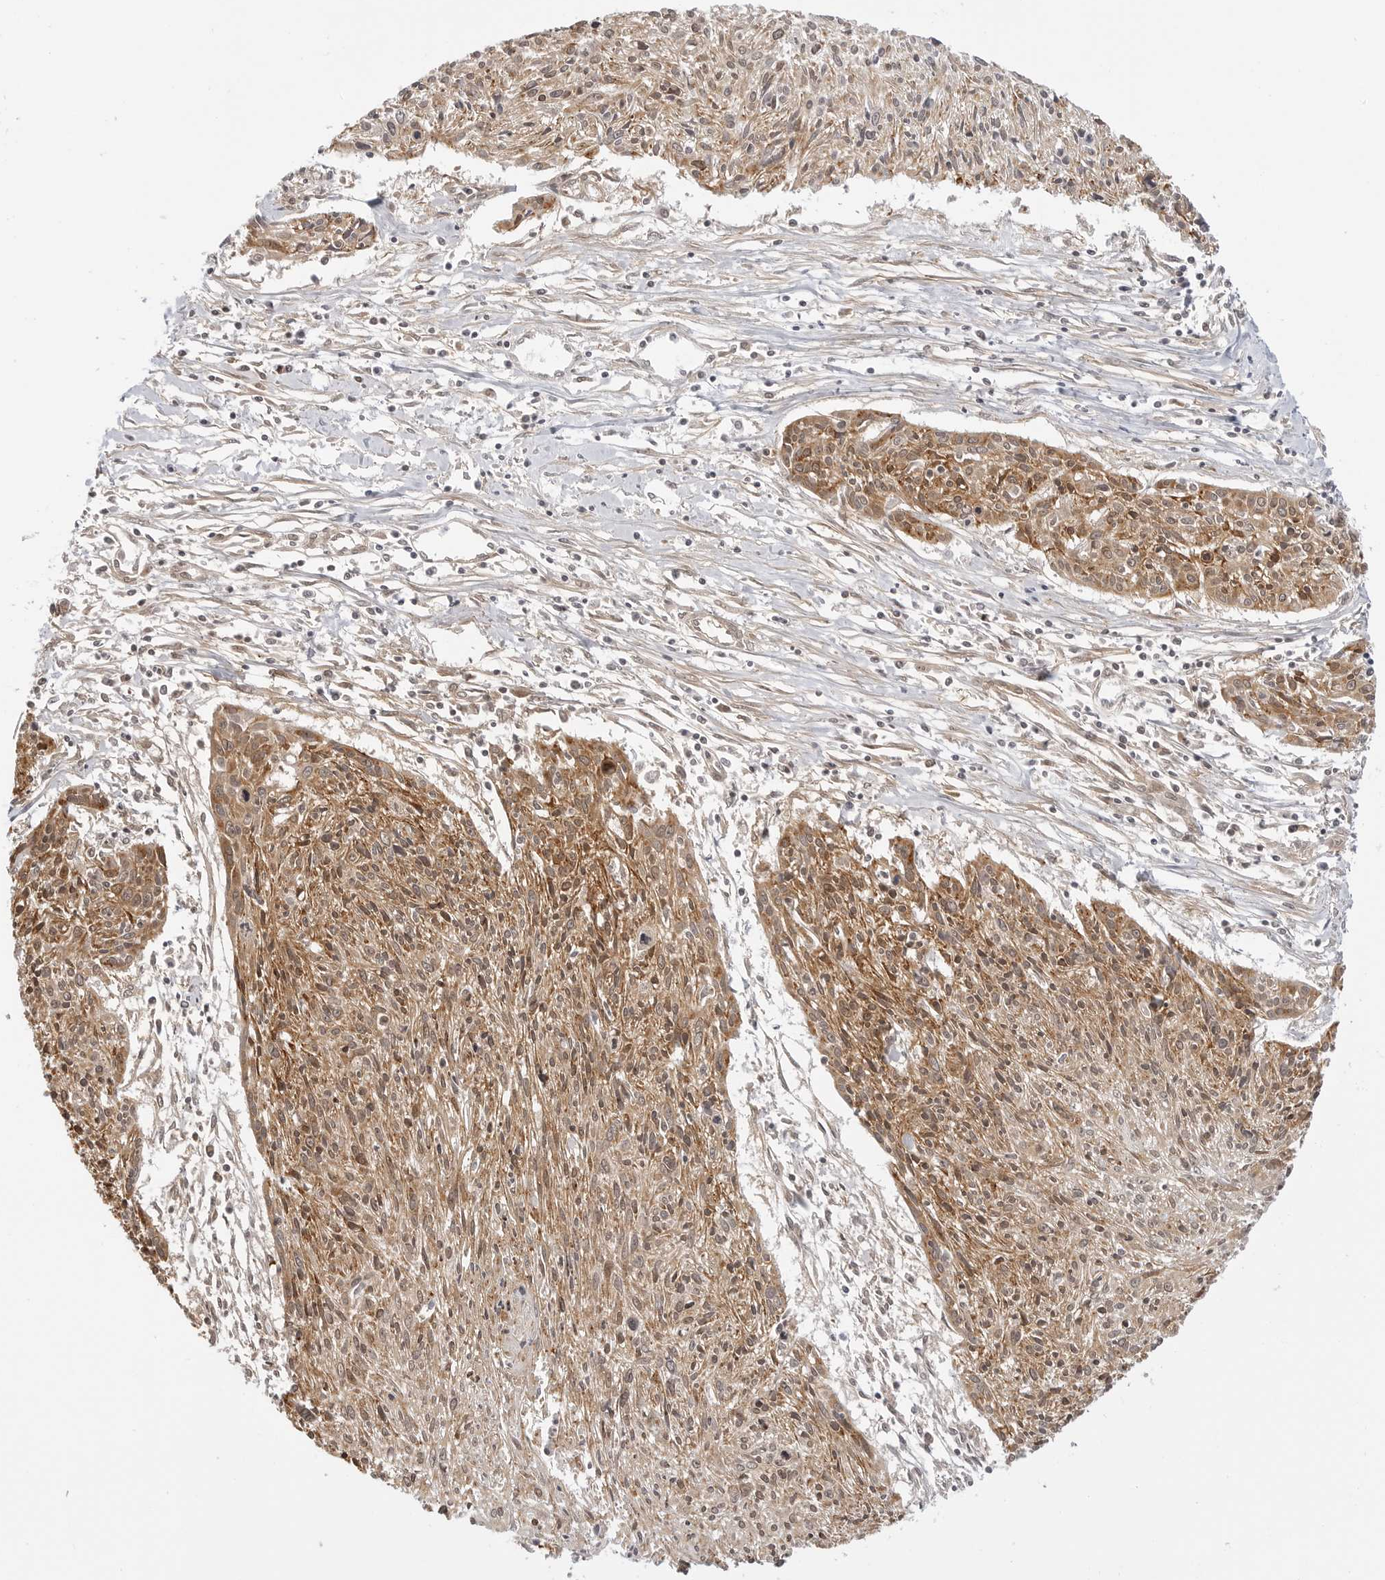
{"staining": {"intensity": "moderate", "quantity": ">75%", "location": "cytoplasmic/membranous"}, "tissue": "cervical cancer", "cell_type": "Tumor cells", "image_type": "cancer", "snomed": [{"axis": "morphology", "description": "Squamous cell carcinoma, NOS"}, {"axis": "topography", "description": "Cervix"}], "caption": "Squamous cell carcinoma (cervical) tissue exhibits moderate cytoplasmic/membranous staining in approximately >75% of tumor cells", "gene": "TCP1", "patient": {"sex": "female", "age": 51}}